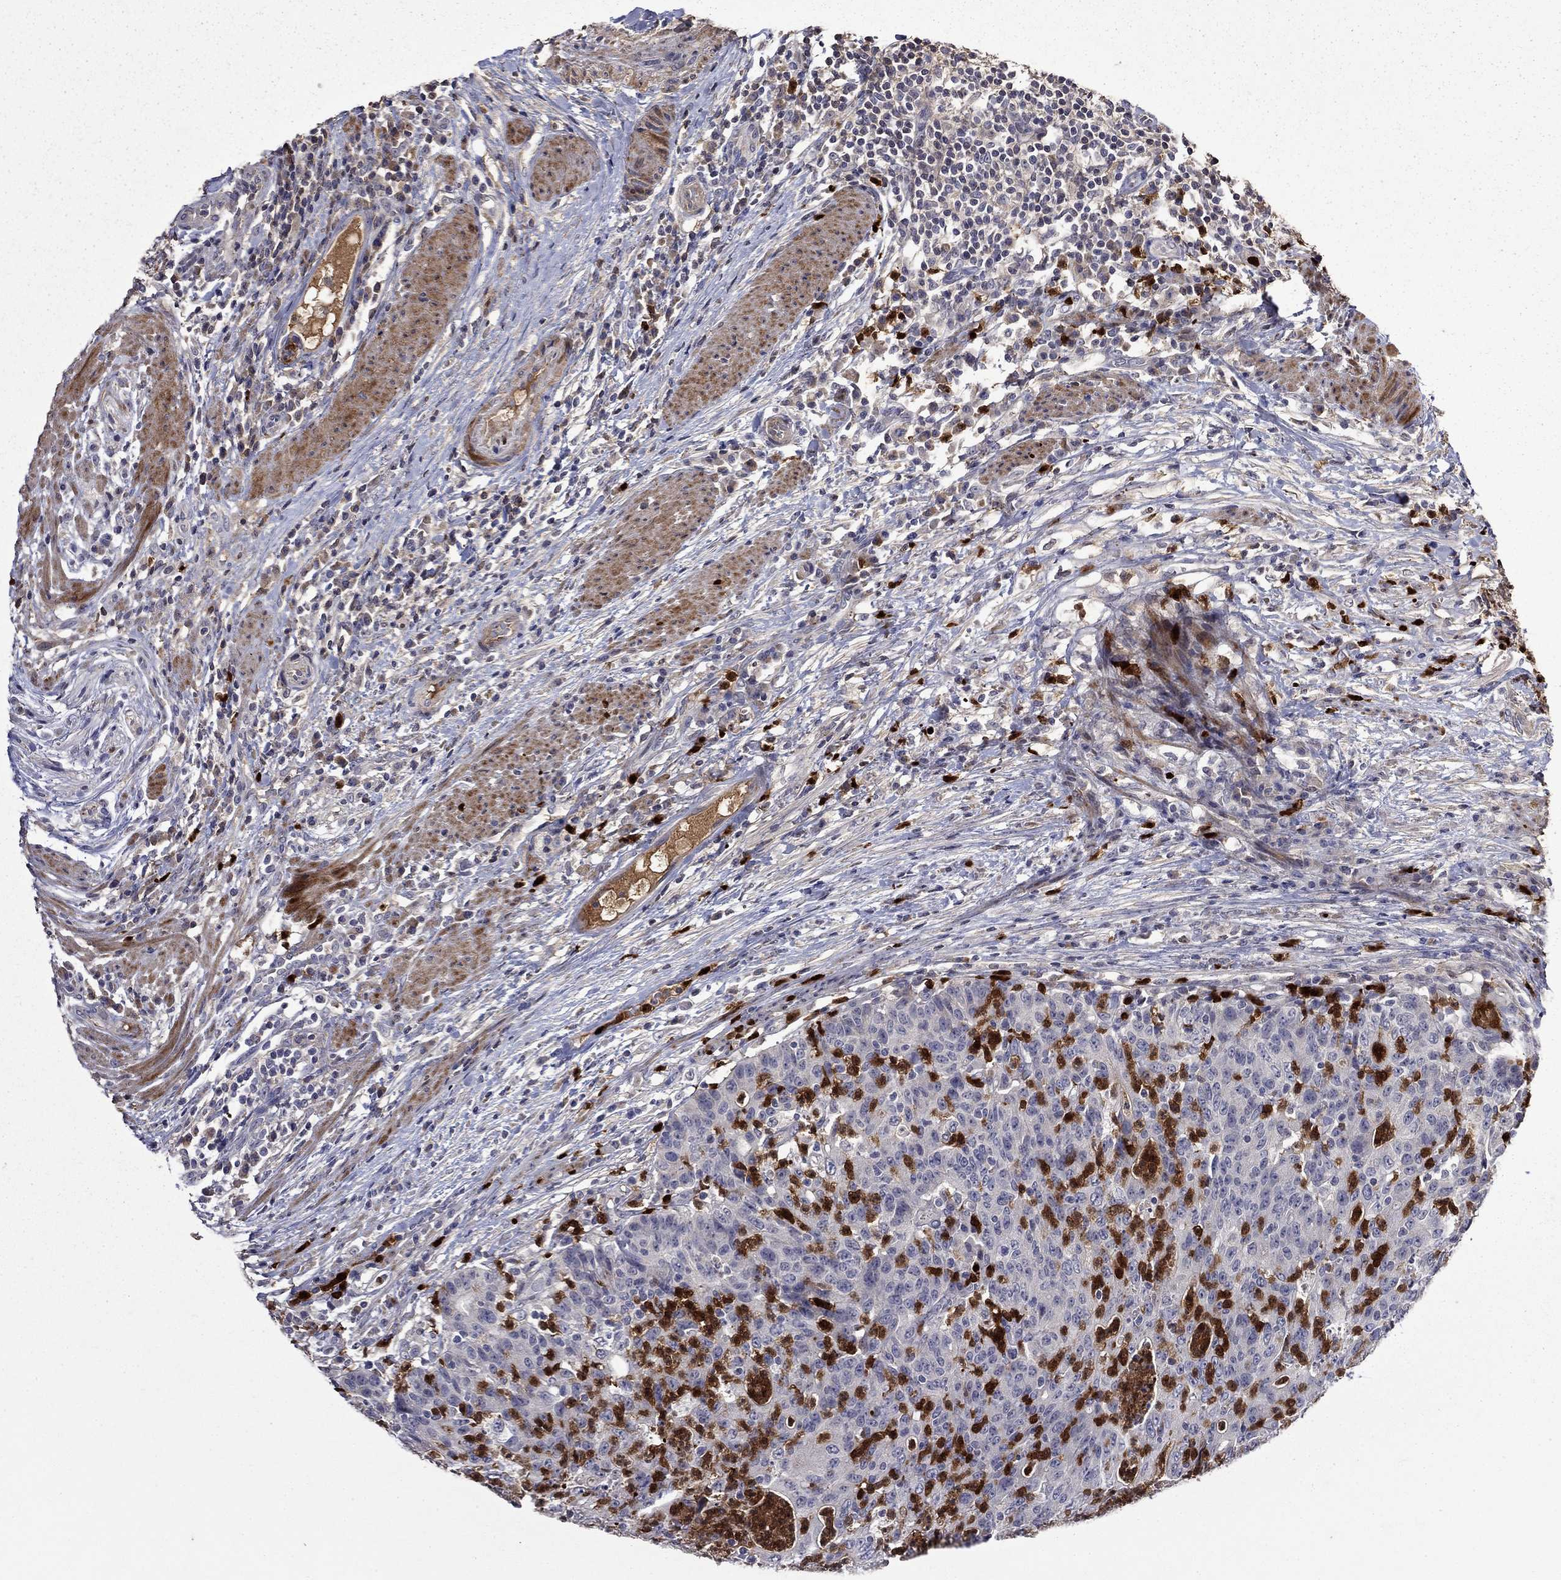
{"staining": {"intensity": "negative", "quantity": "none", "location": "none"}, "tissue": "colorectal cancer", "cell_type": "Tumor cells", "image_type": "cancer", "snomed": [{"axis": "morphology", "description": "Adenocarcinoma, NOS"}, {"axis": "topography", "description": "Colon"}], "caption": "Immunohistochemistry photomicrograph of neoplastic tissue: human colorectal cancer stained with DAB displays no significant protein positivity in tumor cells. (Brightfield microscopy of DAB IHC at high magnification).", "gene": "SATB1", "patient": {"sex": "male", "age": 70}}